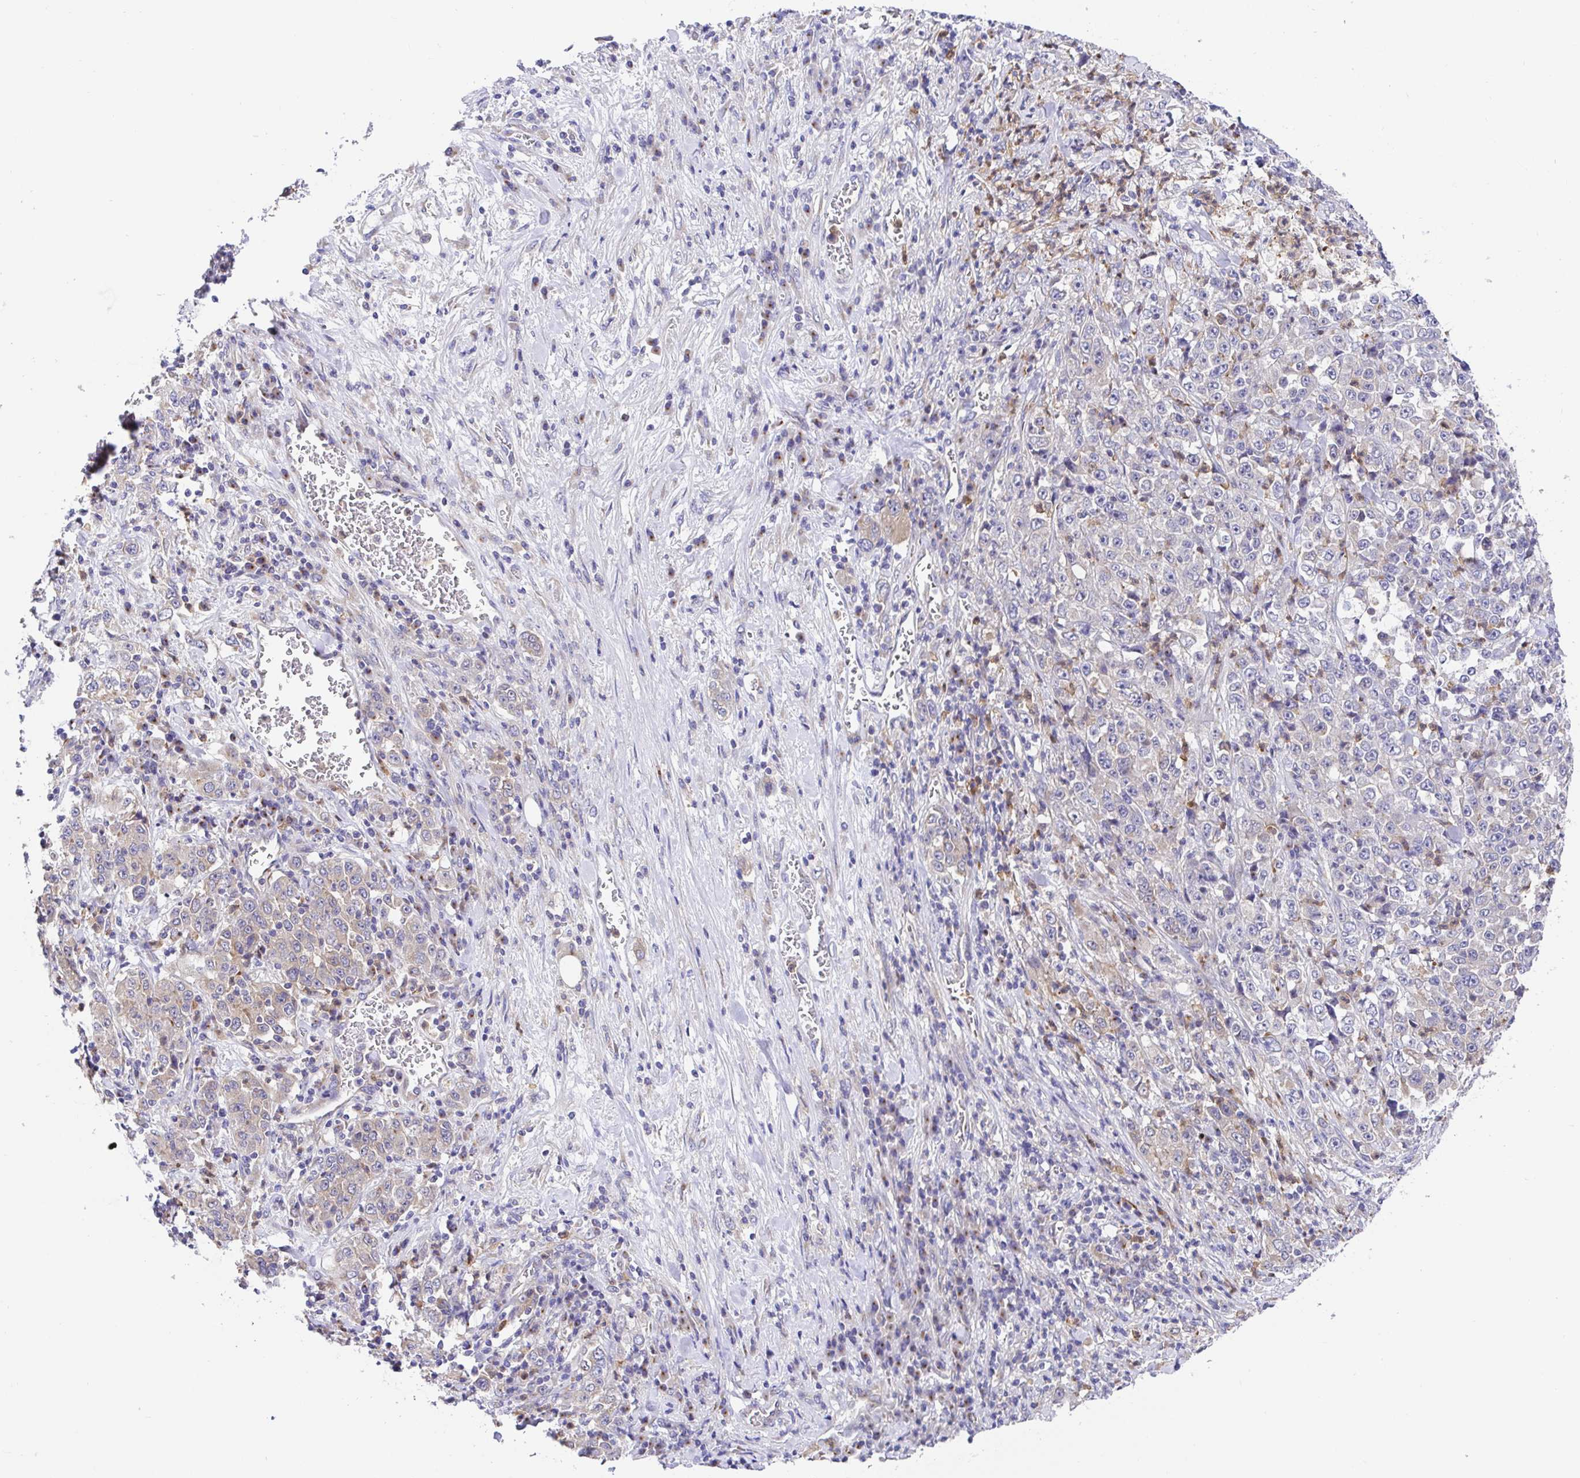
{"staining": {"intensity": "weak", "quantity": "25%-75%", "location": "cytoplasmic/membranous"}, "tissue": "stomach cancer", "cell_type": "Tumor cells", "image_type": "cancer", "snomed": [{"axis": "morphology", "description": "Normal tissue, NOS"}, {"axis": "morphology", "description": "Adenocarcinoma, NOS"}, {"axis": "topography", "description": "Stomach, upper"}, {"axis": "topography", "description": "Stomach"}], "caption": "Weak cytoplasmic/membranous protein positivity is identified in about 25%-75% of tumor cells in adenocarcinoma (stomach).", "gene": "GOLGA1", "patient": {"sex": "male", "age": 59}}